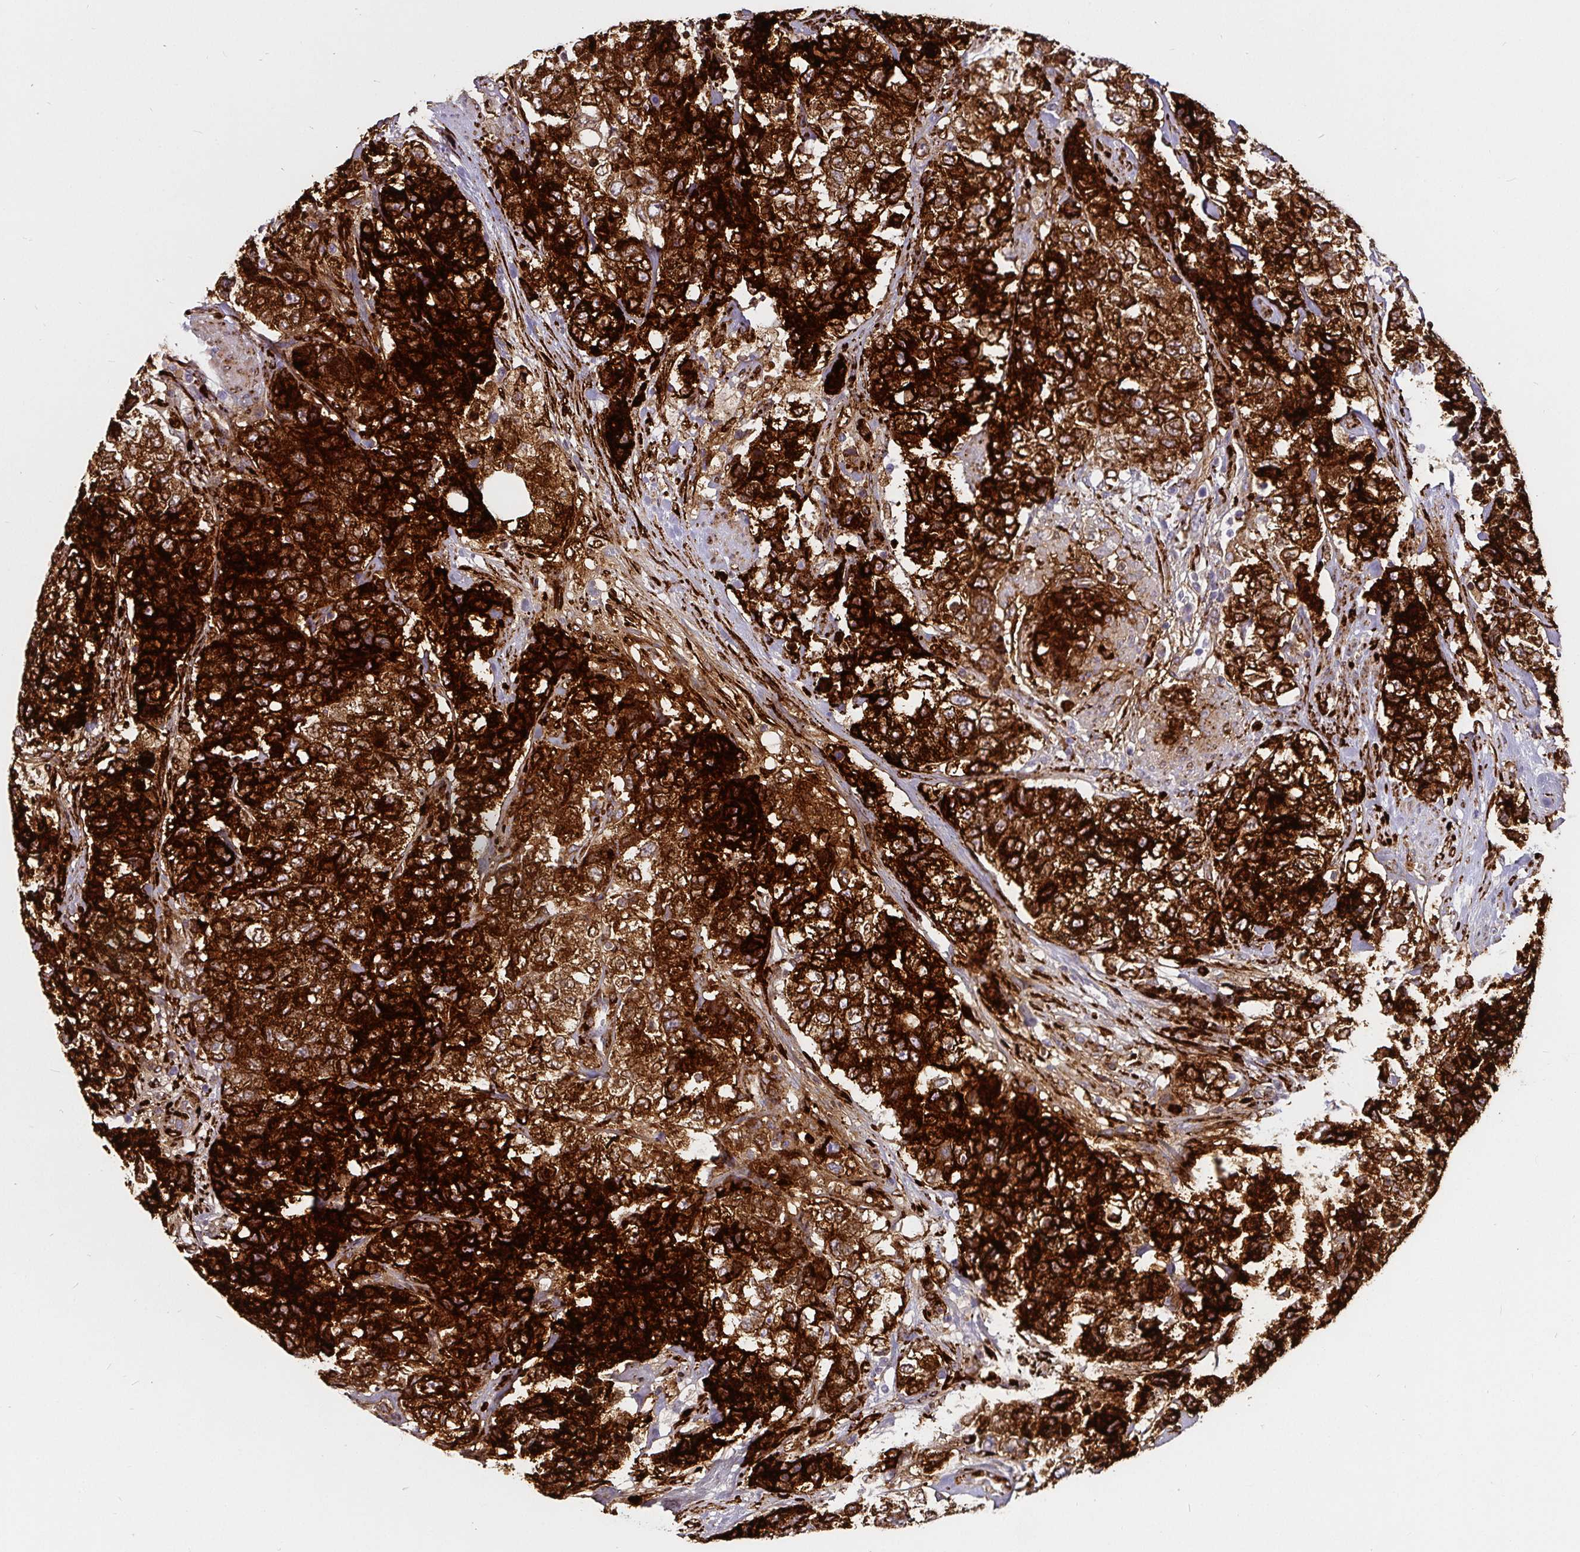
{"staining": {"intensity": "strong", "quantity": ">75%", "location": "cytoplasmic/membranous"}, "tissue": "urothelial cancer", "cell_type": "Tumor cells", "image_type": "cancer", "snomed": [{"axis": "morphology", "description": "Urothelial carcinoma, High grade"}, {"axis": "topography", "description": "Urinary bladder"}], "caption": "DAB immunohistochemical staining of urothelial carcinoma (high-grade) reveals strong cytoplasmic/membranous protein positivity in approximately >75% of tumor cells.", "gene": "P4HA2", "patient": {"sex": "female", "age": 78}}